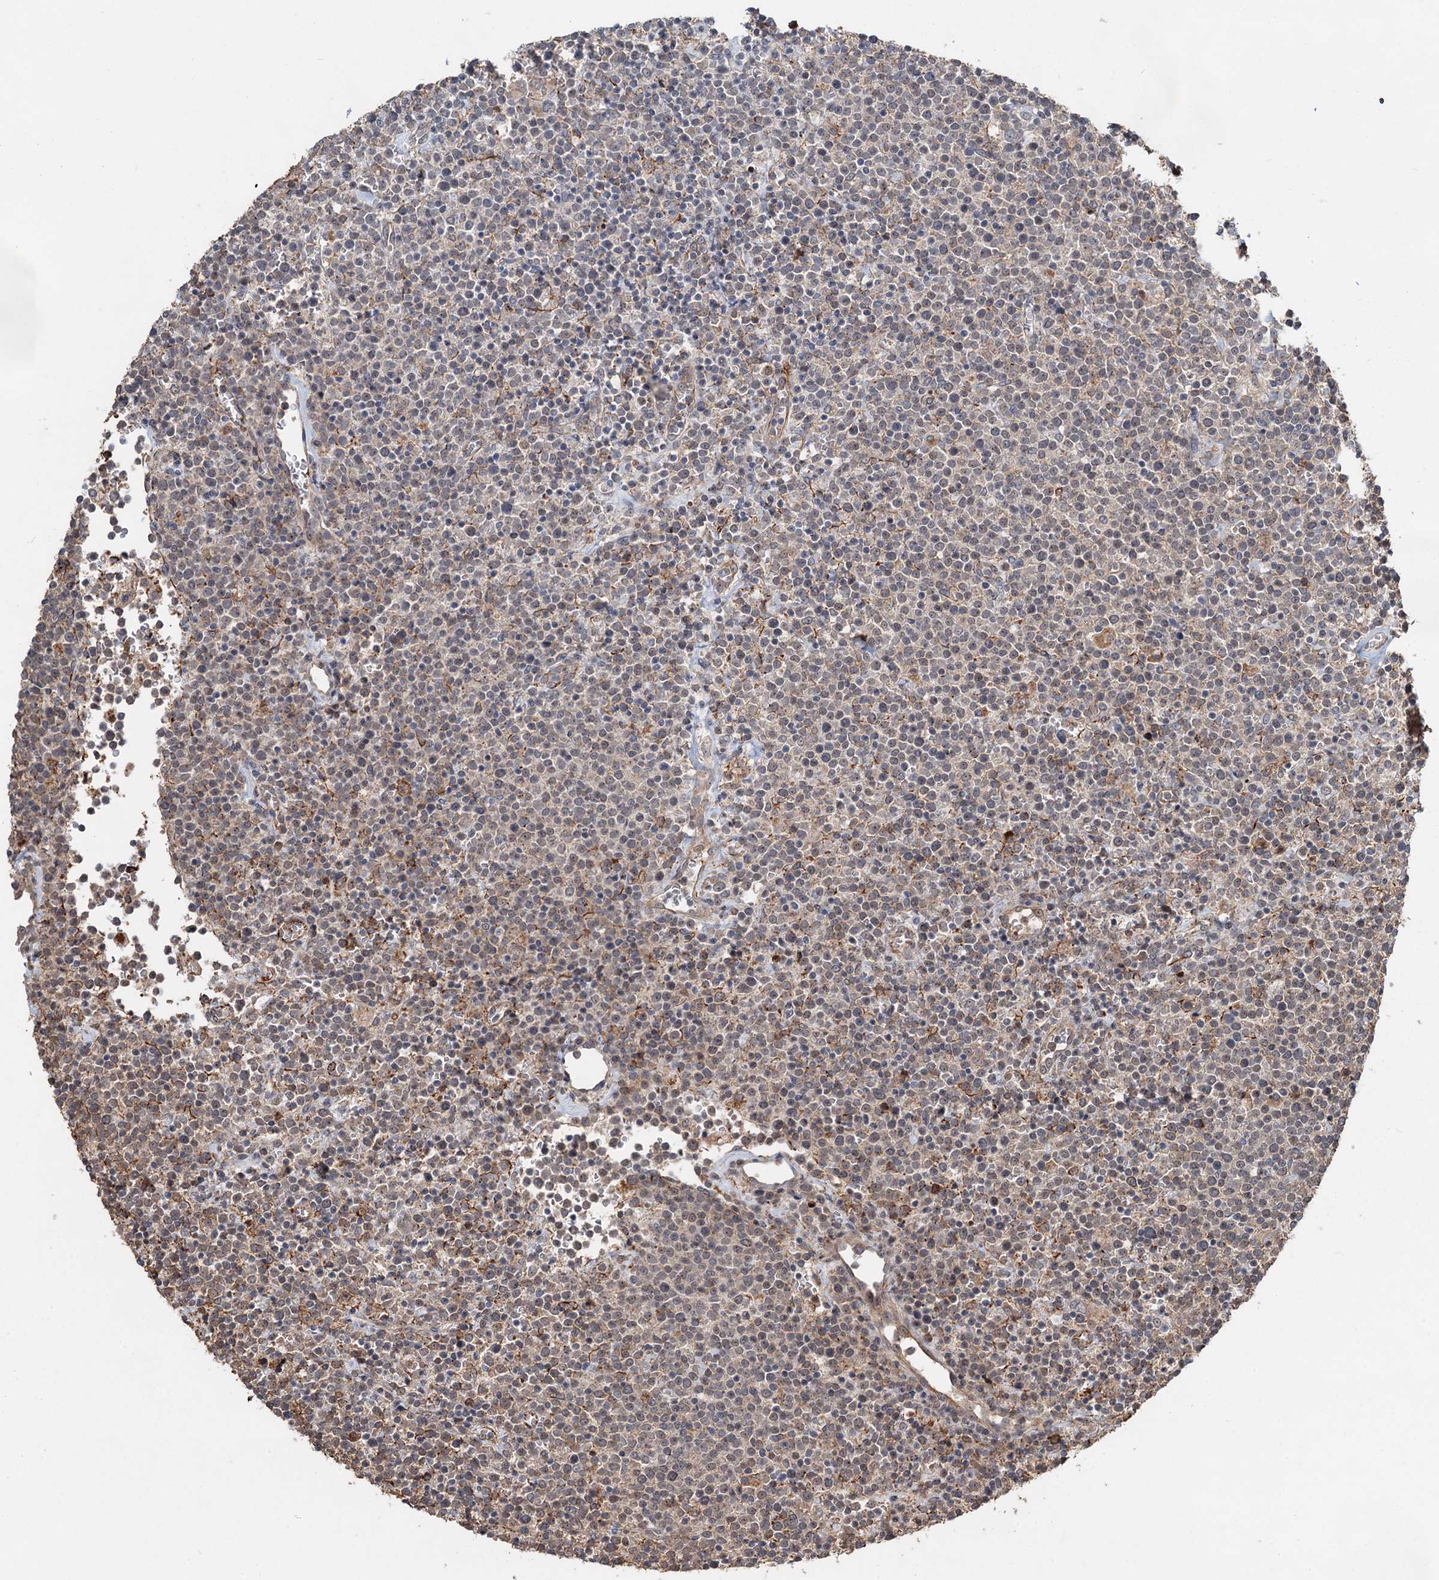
{"staining": {"intensity": "negative", "quantity": "none", "location": "none"}, "tissue": "lymphoma", "cell_type": "Tumor cells", "image_type": "cancer", "snomed": [{"axis": "morphology", "description": "Malignant lymphoma, non-Hodgkin's type, High grade"}, {"axis": "topography", "description": "Lymph node"}], "caption": "Micrograph shows no protein staining in tumor cells of malignant lymphoma, non-Hodgkin's type (high-grade) tissue.", "gene": "TMA16", "patient": {"sex": "male", "age": 61}}